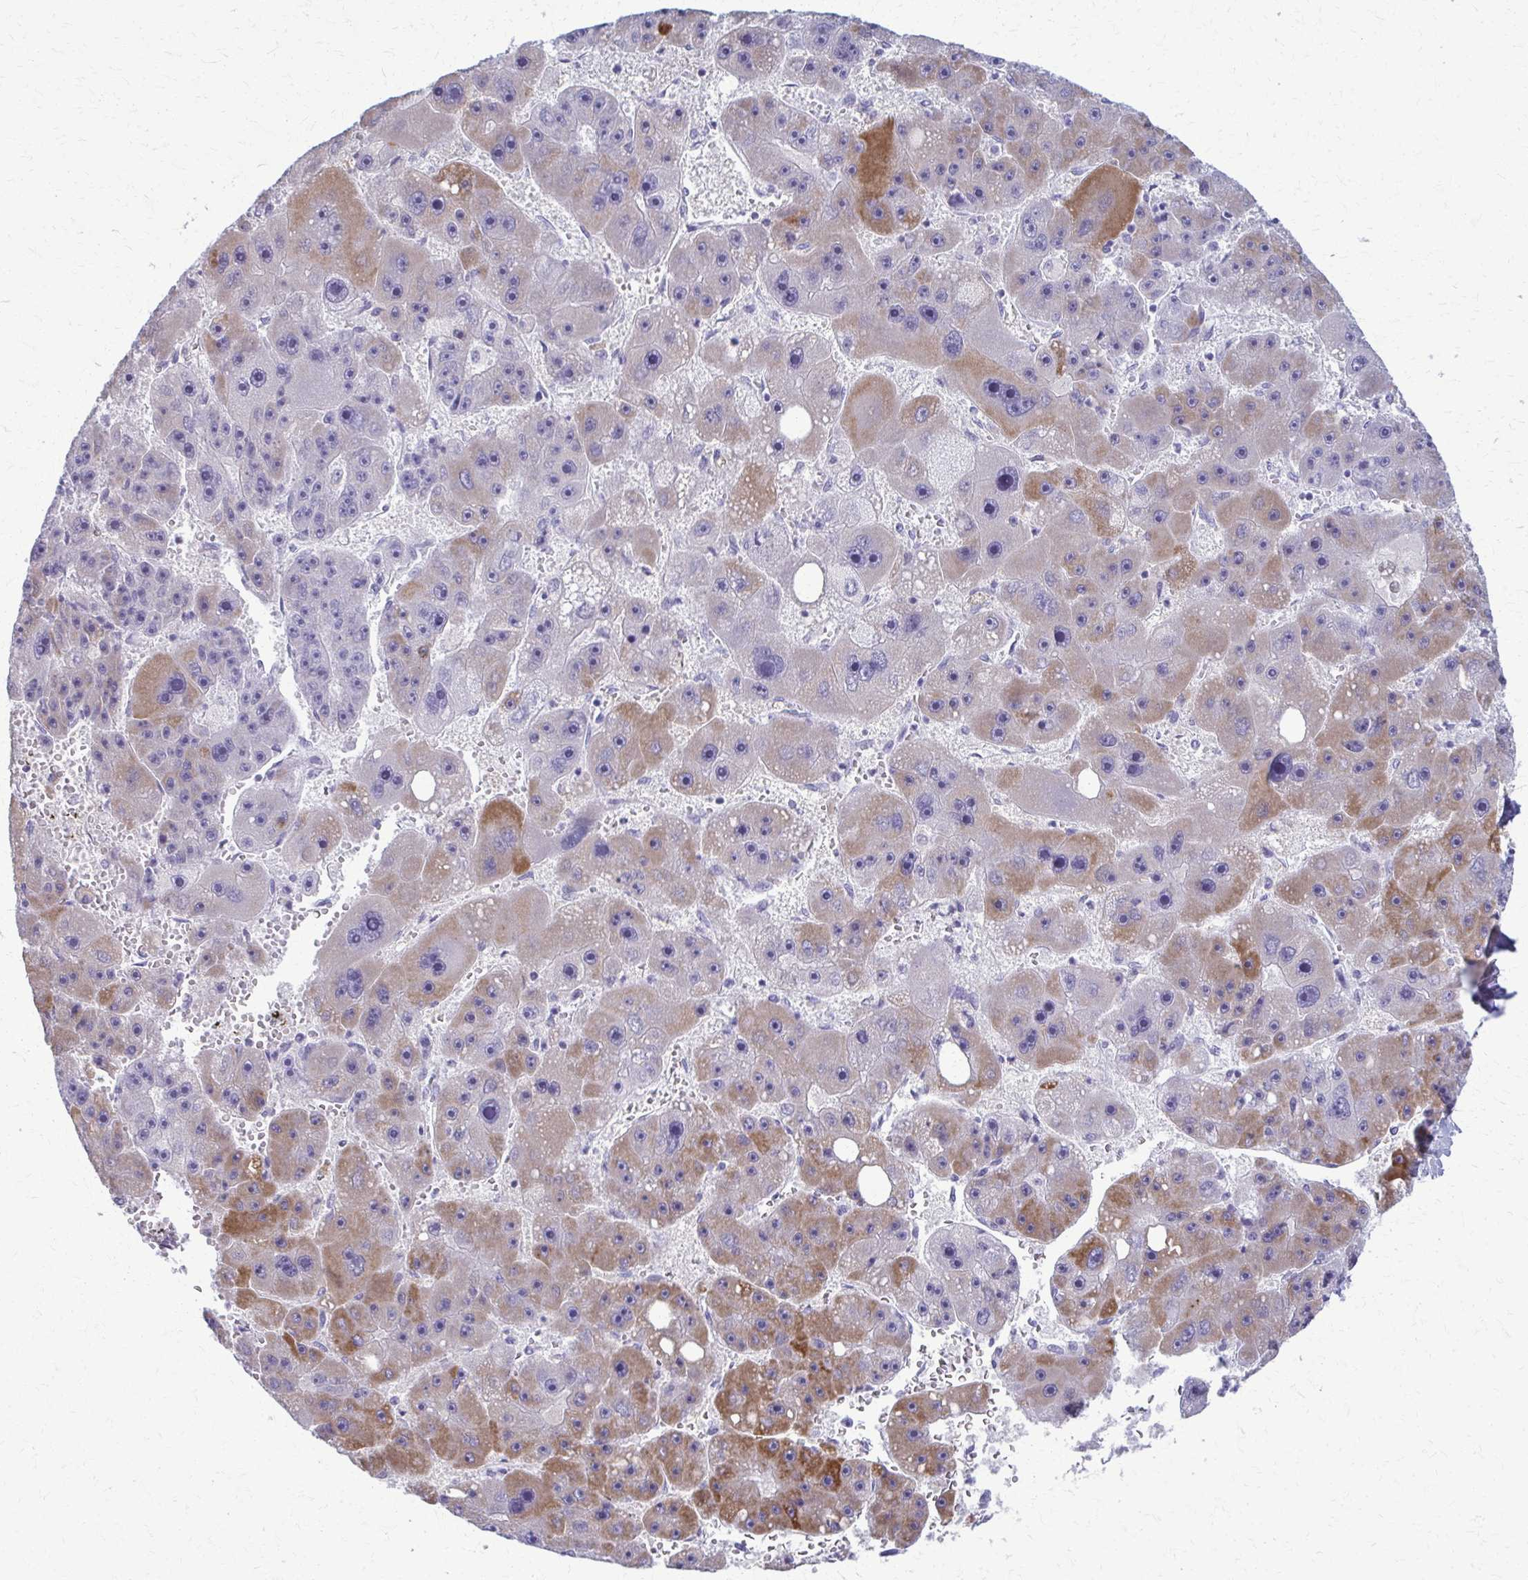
{"staining": {"intensity": "moderate", "quantity": "25%-75%", "location": "cytoplasmic/membranous"}, "tissue": "liver cancer", "cell_type": "Tumor cells", "image_type": "cancer", "snomed": [{"axis": "morphology", "description": "Carcinoma, Hepatocellular, NOS"}, {"axis": "topography", "description": "Liver"}], "caption": "Moderate cytoplasmic/membranous expression for a protein is appreciated in about 25%-75% of tumor cells of hepatocellular carcinoma (liver) using immunohistochemistry.", "gene": "ACSM2B", "patient": {"sex": "female", "age": 61}}